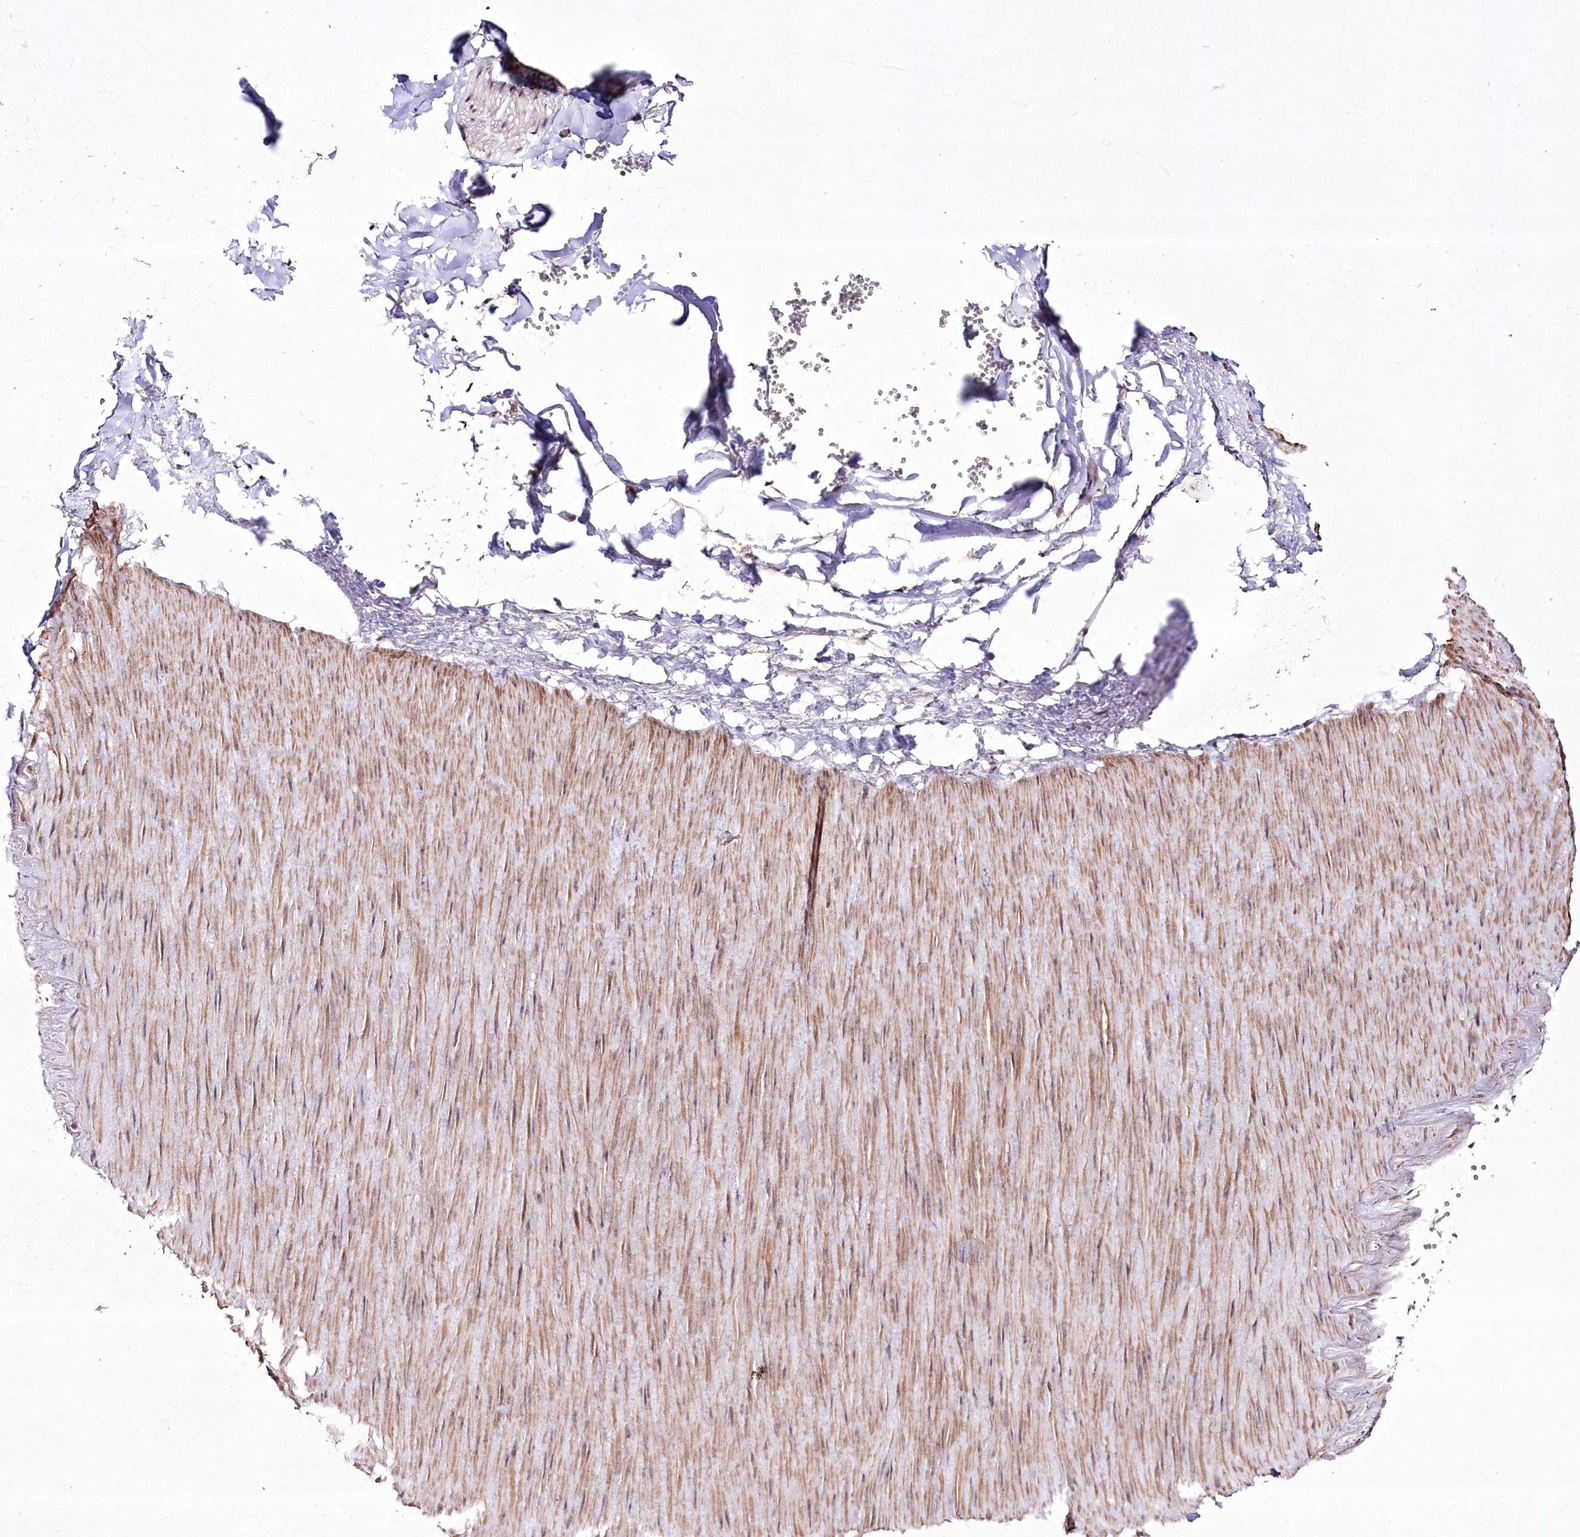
{"staining": {"intensity": "moderate", "quantity": "<25%", "location": "nuclear"}, "tissue": "adipose tissue", "cell_type": "Adipocytes", "image_type": "normal", "snomed": [{"axis": "morphology", "description": "Normal tissue, NOS"}, {"axis": "topography", "description": "Gallbladder"}, {"axis": "topography", "description": "Peripheral nerve tissue"}], "caption": "Adipose tissue was stained to show a protein in brown. There is low levels of moderate nuclear staining in approximately <25% of adipocytes. The staining was performed using DAB, with brown indicating positive protein expression. Nuclei are stained blue with hematoxylin.", "gene": "CCDC59", "patient": {"sex": "male", "age": 38}}